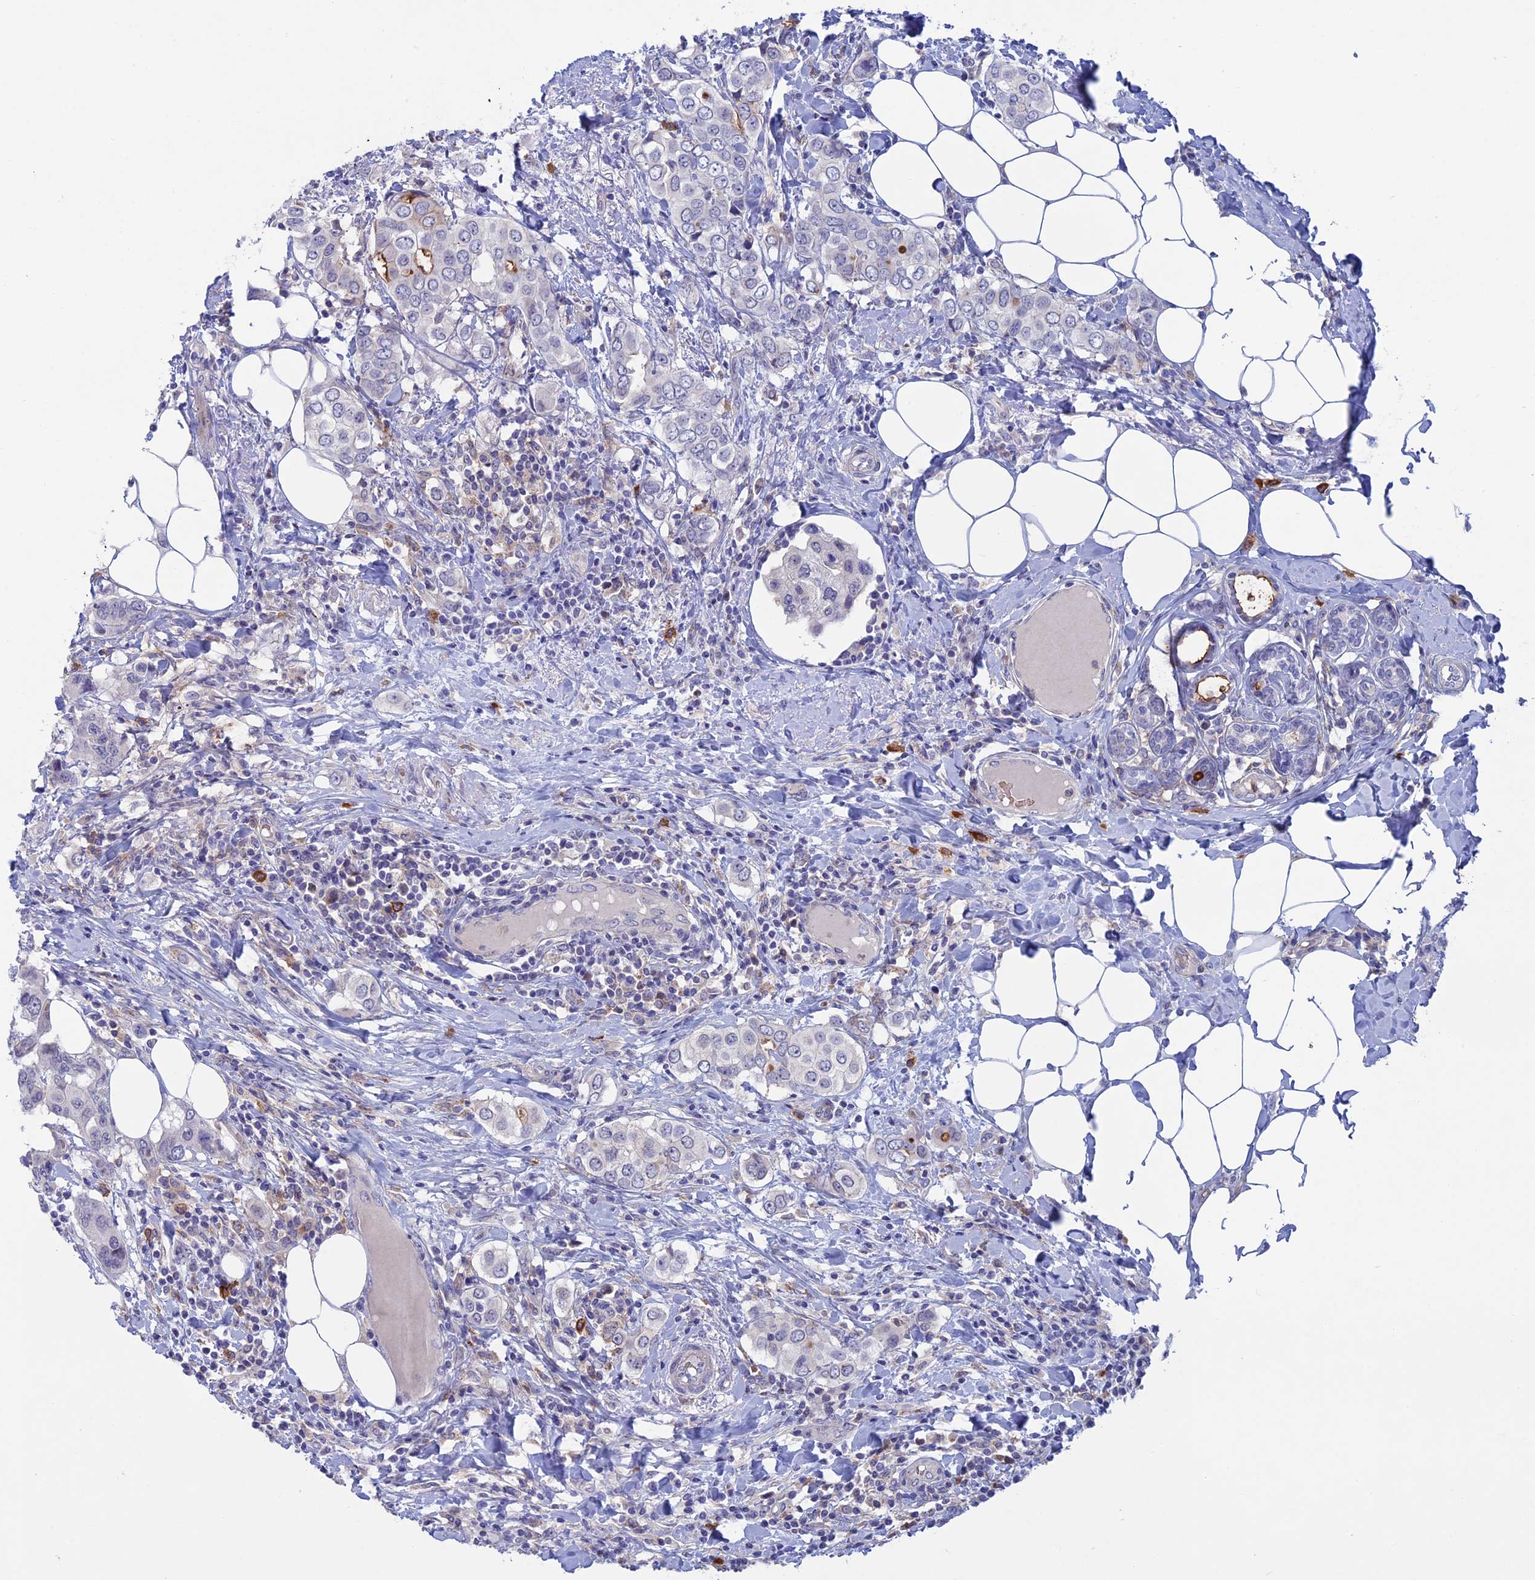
{"staining": {"intensity": "negative", "quantity": "none", "location": "none"}, "tissue": "breast cancer", "cell_type": "Tumor cells", "image_type": "cancer", "snomed": [{"axis": "morphology", "description": "Lobular carcinoma"}, {"axis": "topography", "description": "Breast"}], "caption": "Lobular carcinoma (breast) stained for a protein using immunohistochemistry (IHC) exhibits no staining tumor cells.", "gene": "SLC2A6", "patient": {"sex": "female", "age": 51}}